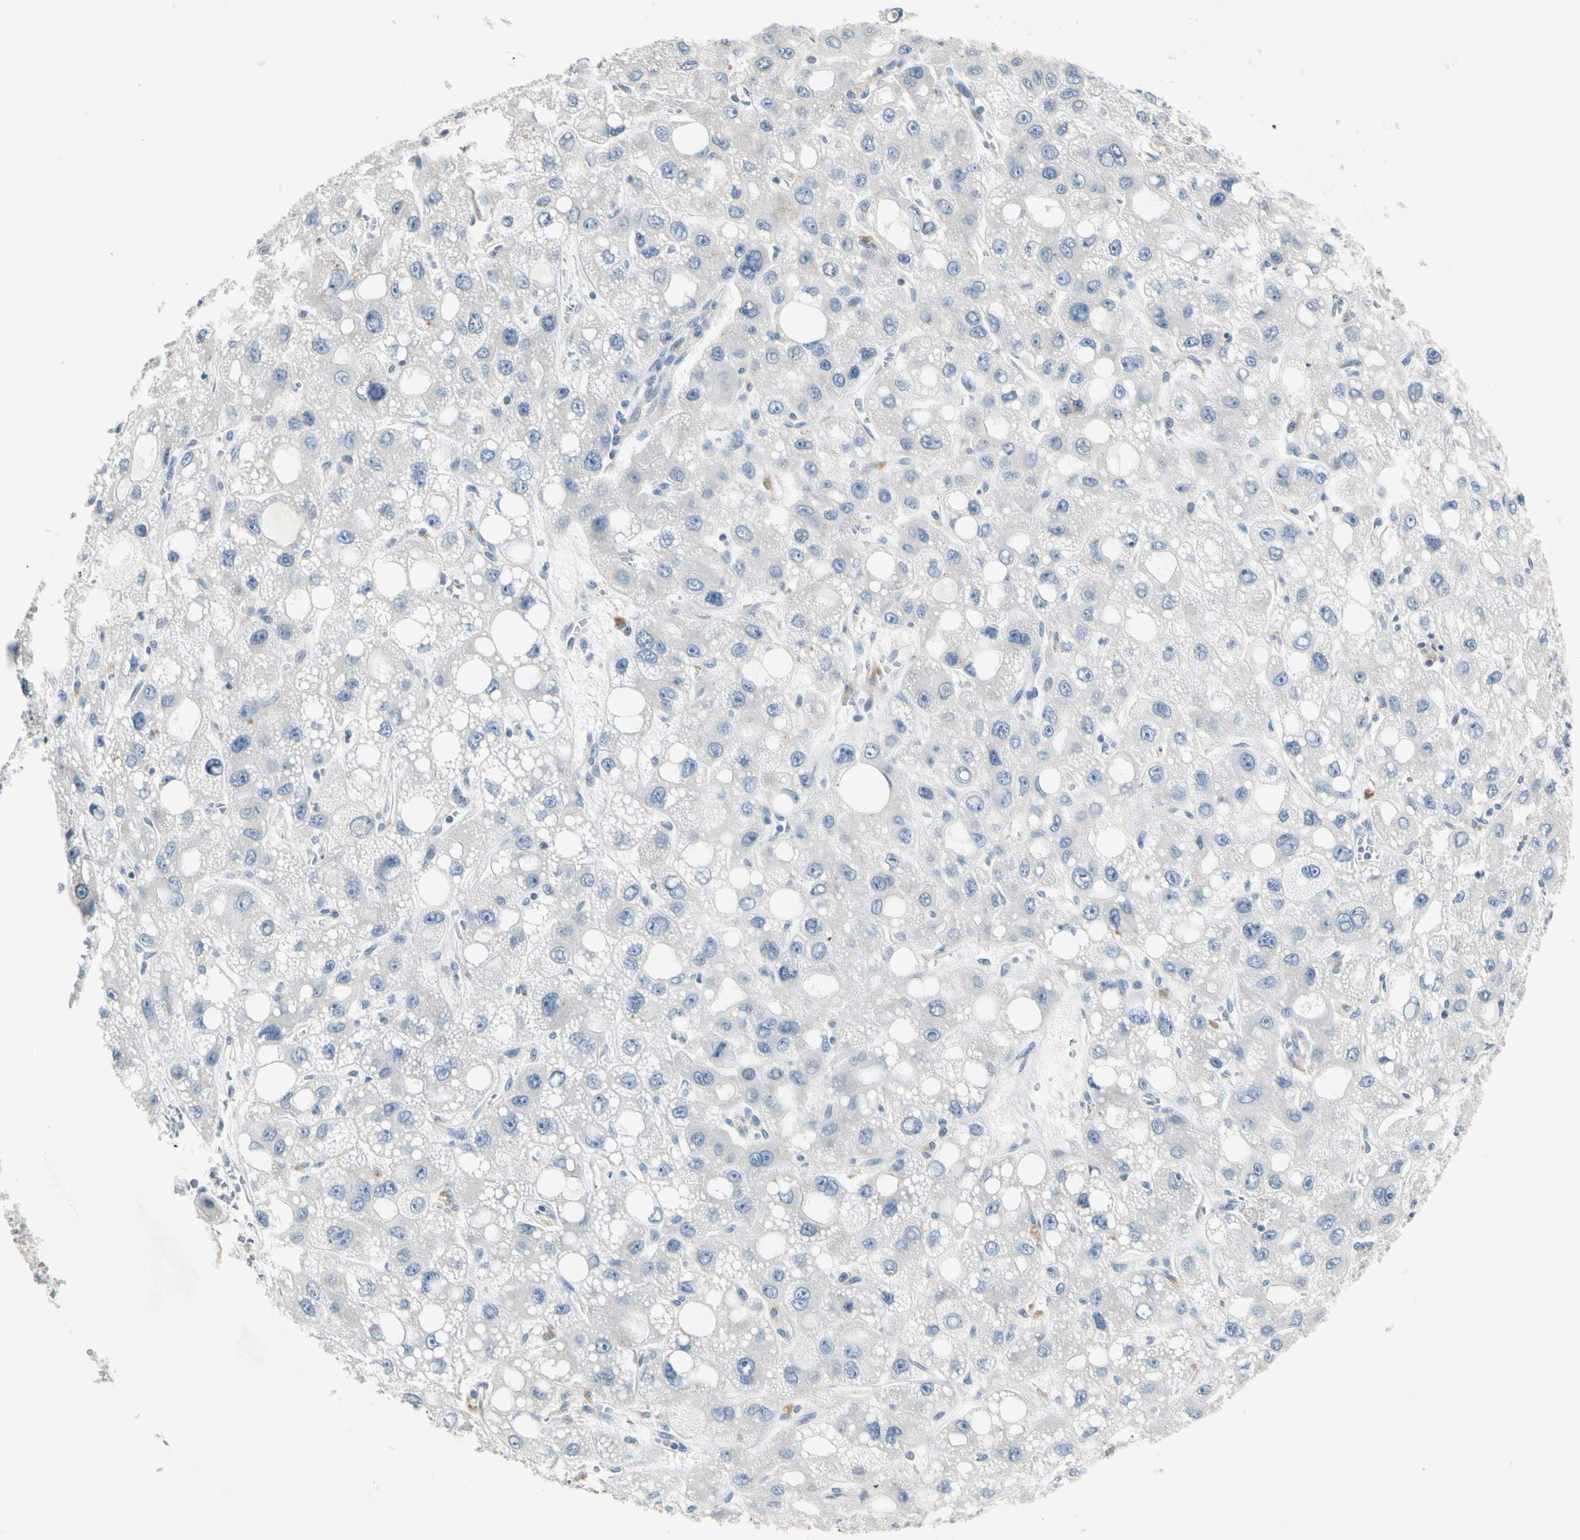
{"staining": {"intensity": "negative", "quantity": "none", "location": "none"}, "tissue": "liver cancer", "cell_type": "Tumor cells", "image_type": "cancer", "snomed": [{"axis": "morphology", "description": "Carcinoma, Hepatocellular, NOS"}, {"axis": "topography", "description": "Liver"}], "caption": "Hepatocellular carcinoma (liver) was stained to show a protein in brown. There is no significant staining in tumor cells.", "gene": "GPR153", "patient": {"sex": "male", "age": 55}}